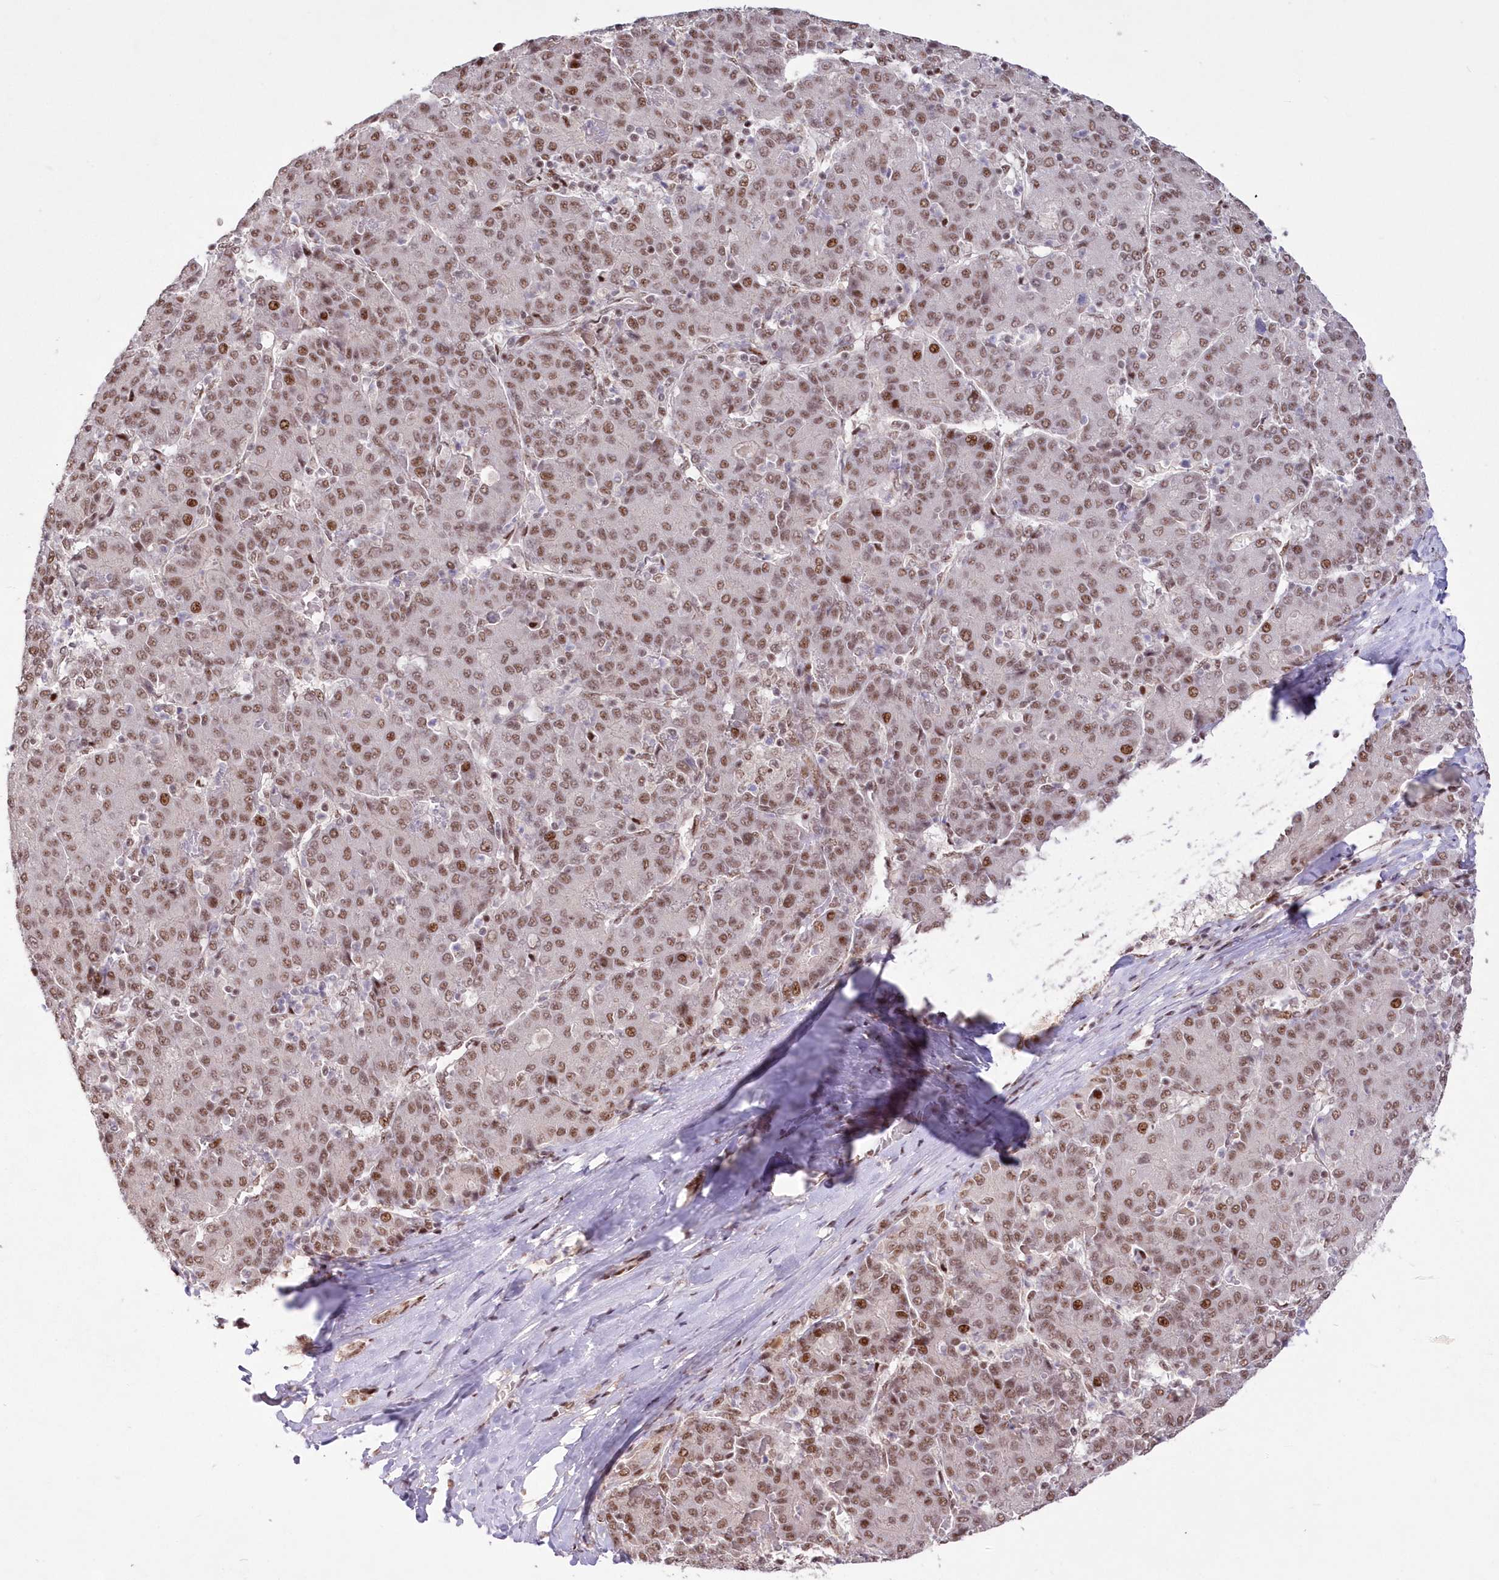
{"staining": {"intensity": "moderate", "quantity": ">75%", "location": "nuclear"}, "tissue": "liver cancer", "cell_type": "Tumor cells", "image_type": "cancer", "snomed": [{"axis": "morphology", "description": "Carcinoma, Hepatocellular, NOS"}, {"axis": "topography", "description": "Liver"}], "caption": "Immunohistochemical staining of human liver hepatocellular carcinoma demonstrates moderate nuclear protein staining in approximately >75% of tumor cells. The staining was performed using DAB (3,3'-diaminobenzidine), with brown indicating positive protein expression. Nuclei are stained blue with hematoxylin.", "gene": "WBP1L", "patient": {"sex": "male", "age": 65}}